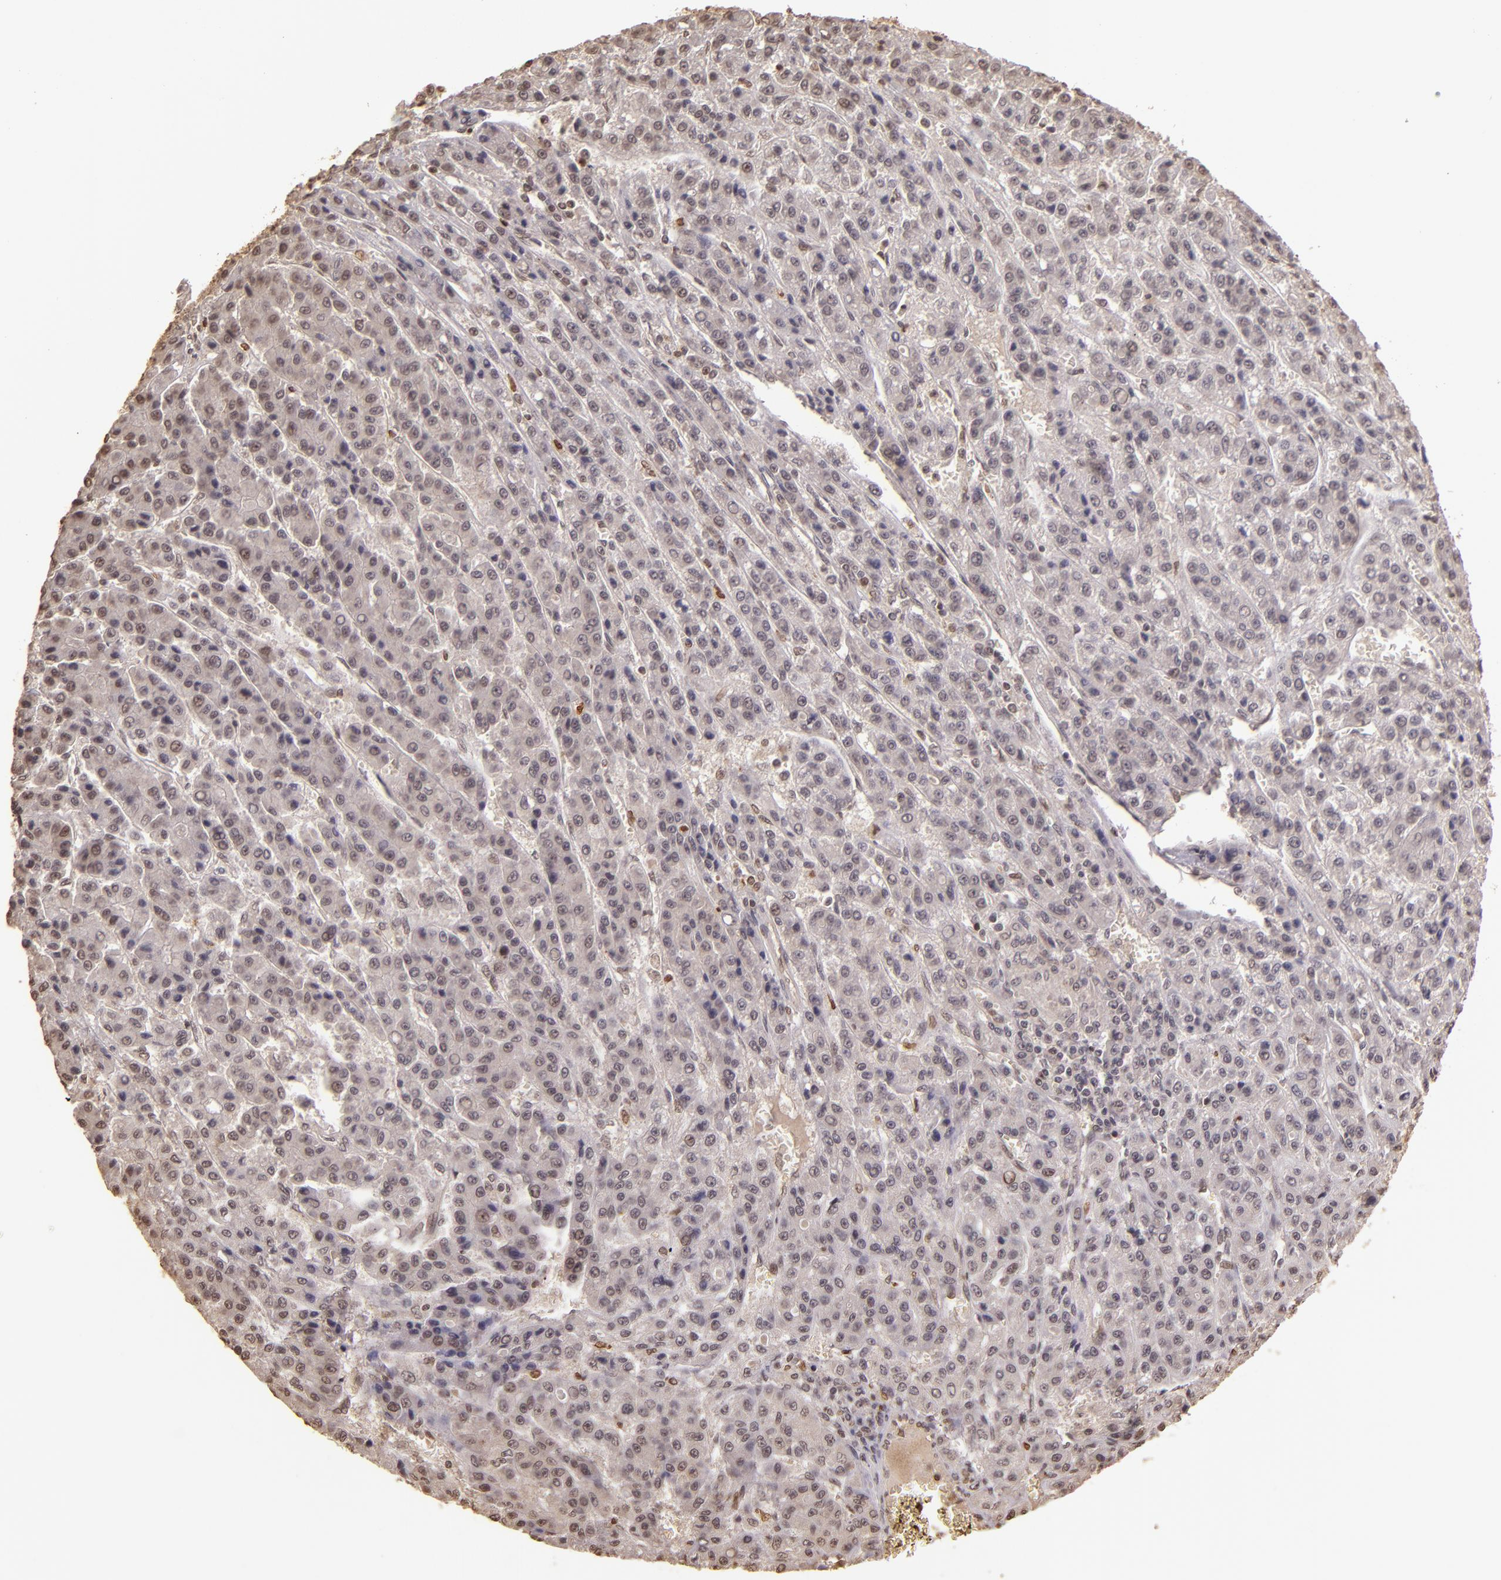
{"staining": {"intensity": "negative", "quantity": "none", "location": "none"}, "tissue": "liver cancer", "cell_type": "Tumor cells", "image_type": "cancer", "snomed": [{"axis": "morphology", "description": "Carcinoma, Hepatocellular, NOS"}, {"axis": "topography", "description": "Liver"}], "caption": "DAB (3,3'-diaminobenzidine) immunohistochemical staining of human hepatocellular carcinoma (liver) reveals no significant staining in tumor cells.", "gene": "CUL1", "patient": {"sex": "male", "age": 70}}